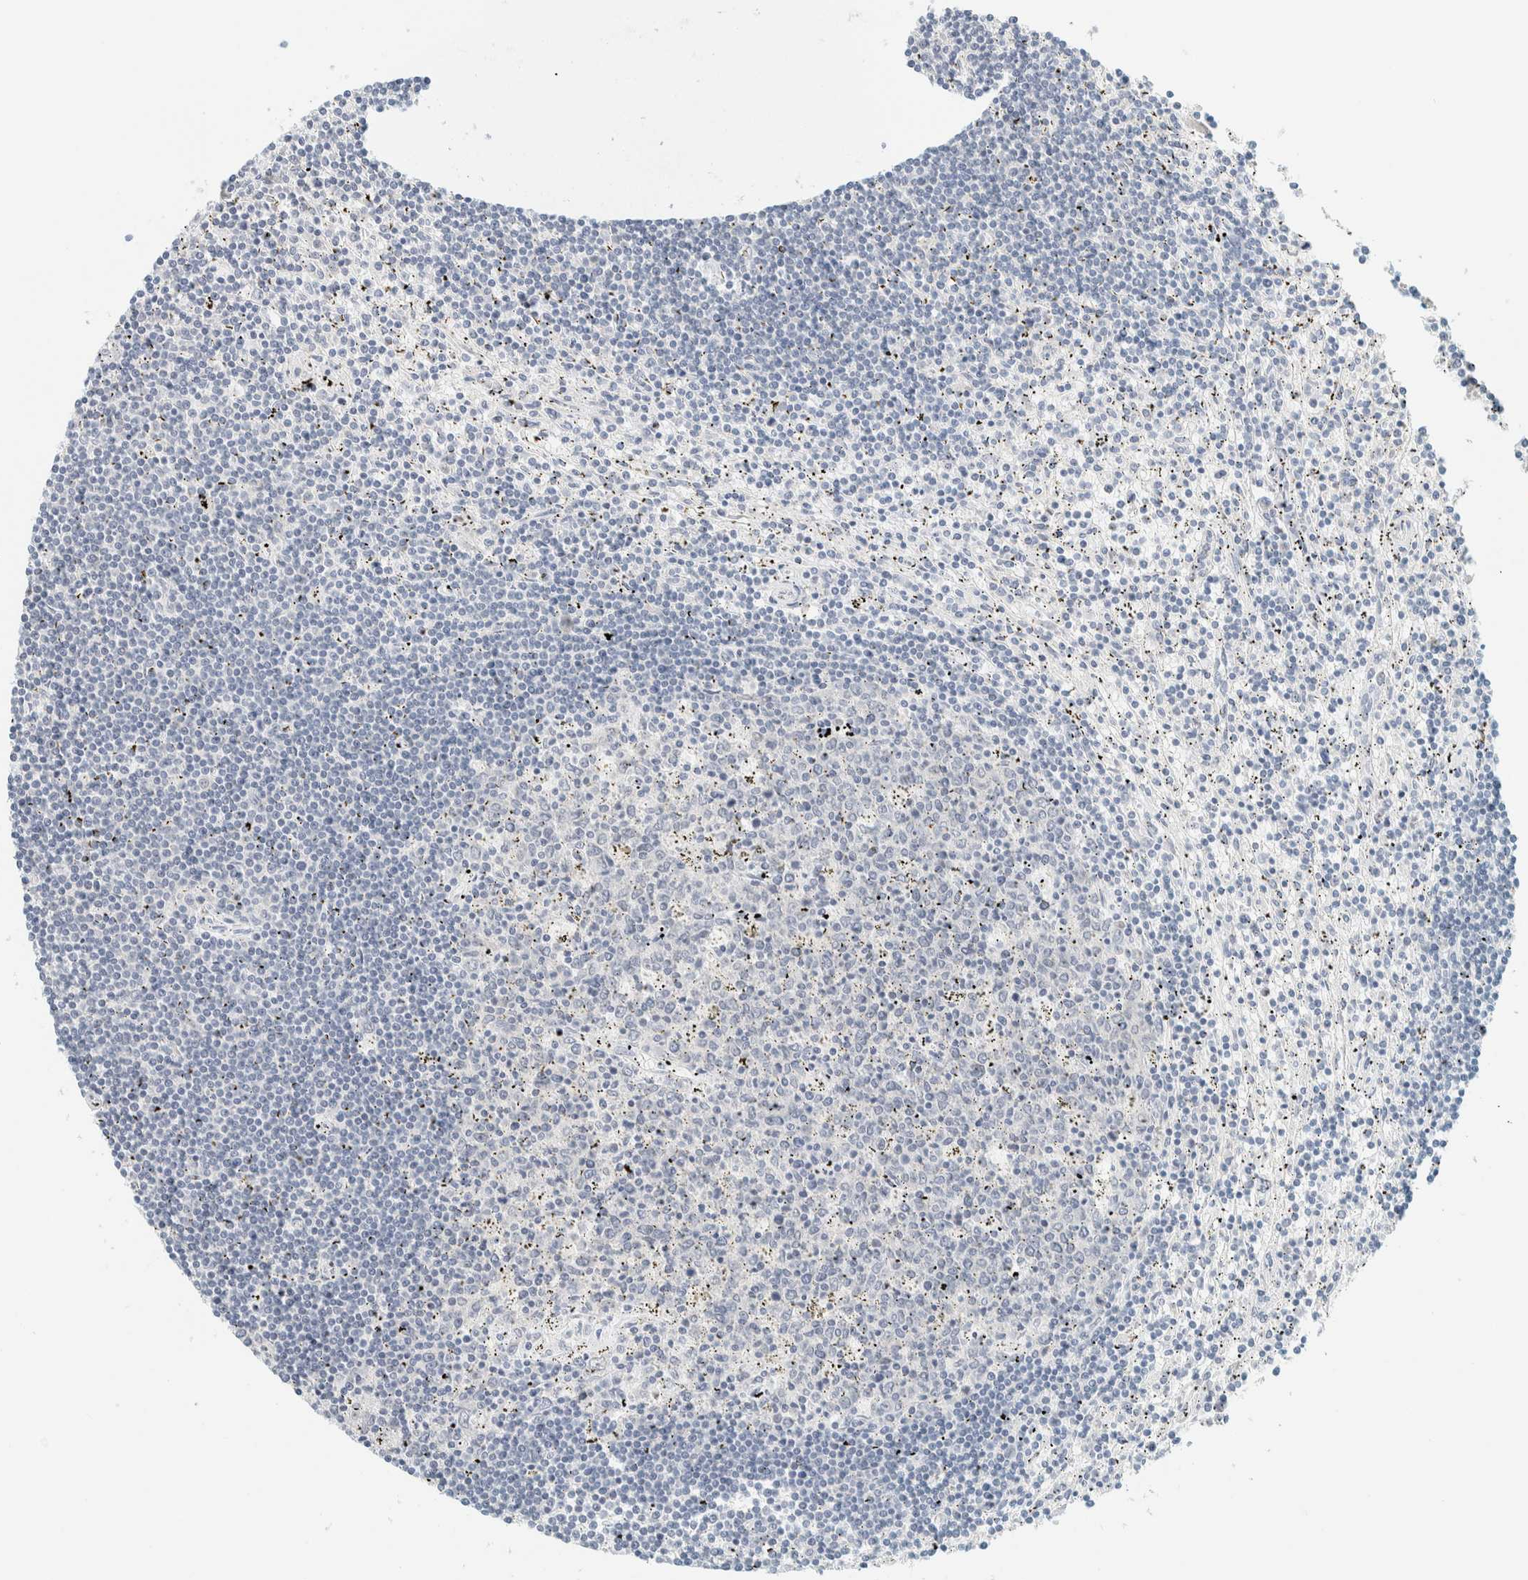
{"staining": {"intensity": "moderate", "quantity": ">75%", "location": "cytoplasmic/membranous"}, "tissue": "lymphoma", "cell_type": "Tumor cells", "image_type": "cancer", "snomed": [{"axis": "morphology", "description": "Malignant lymphoma, non-Hodgkin's type, Low grade"}, {"axis": "topography", "description": "Spleen"}], "caption": "Low-grade malignant lymphoma, non-Hodgkin's type tissue shows moderate cytoplasmic/membranous positivity in about >75% of tumor cells, visualized by immunohistochemistry. Using DAB (3,3'-diaminobenzidine) (brown) and hematoxylin (blue) stains, captured at high magnification using brightfield microscopy.", "gene": "PTGES3L-AARSD1", "patient": {"sex": "male", "age": 76}}